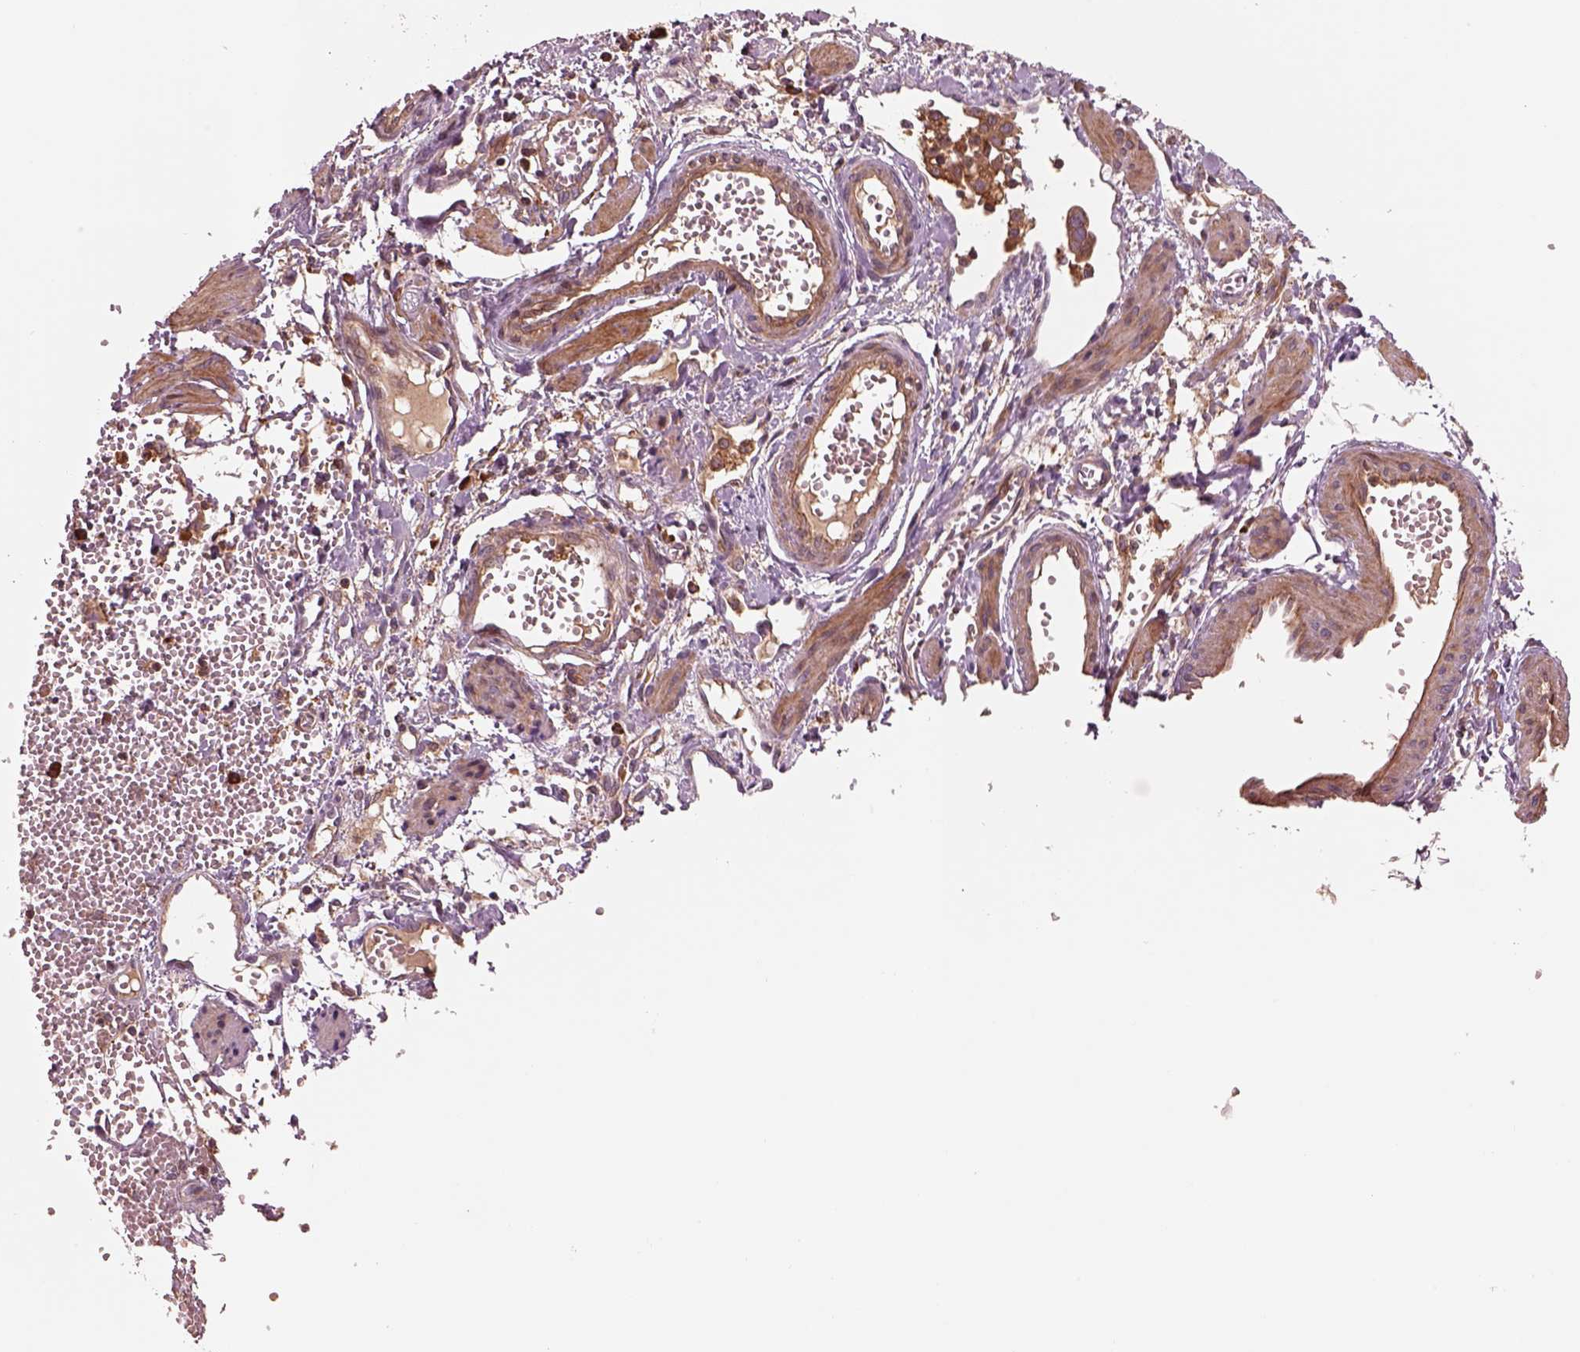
{"staining": {"intensity": "moderate", "quantity": "<25%", "location": "cytoplasmic/membranous"}, "tissue": "ovarian cancer", "cell_type": "Tumor cells", "image_type": "cancer", "snomed": [{"axis": "morphology", "description": "Carcinoma, endometroid"}, {"axis": "topography", "description": "Ovary"}], "caption": "IHC of human ovarian endometroid carcinoma exhibits low levels of moderate cytoplasmic/membranous staining in about <25% of tumor cells. The protein of interest is shown in brown color, while the nuclei are stained blue.", "gene": "ASCC2", "patient": {"sex": "female", "age": 78}}